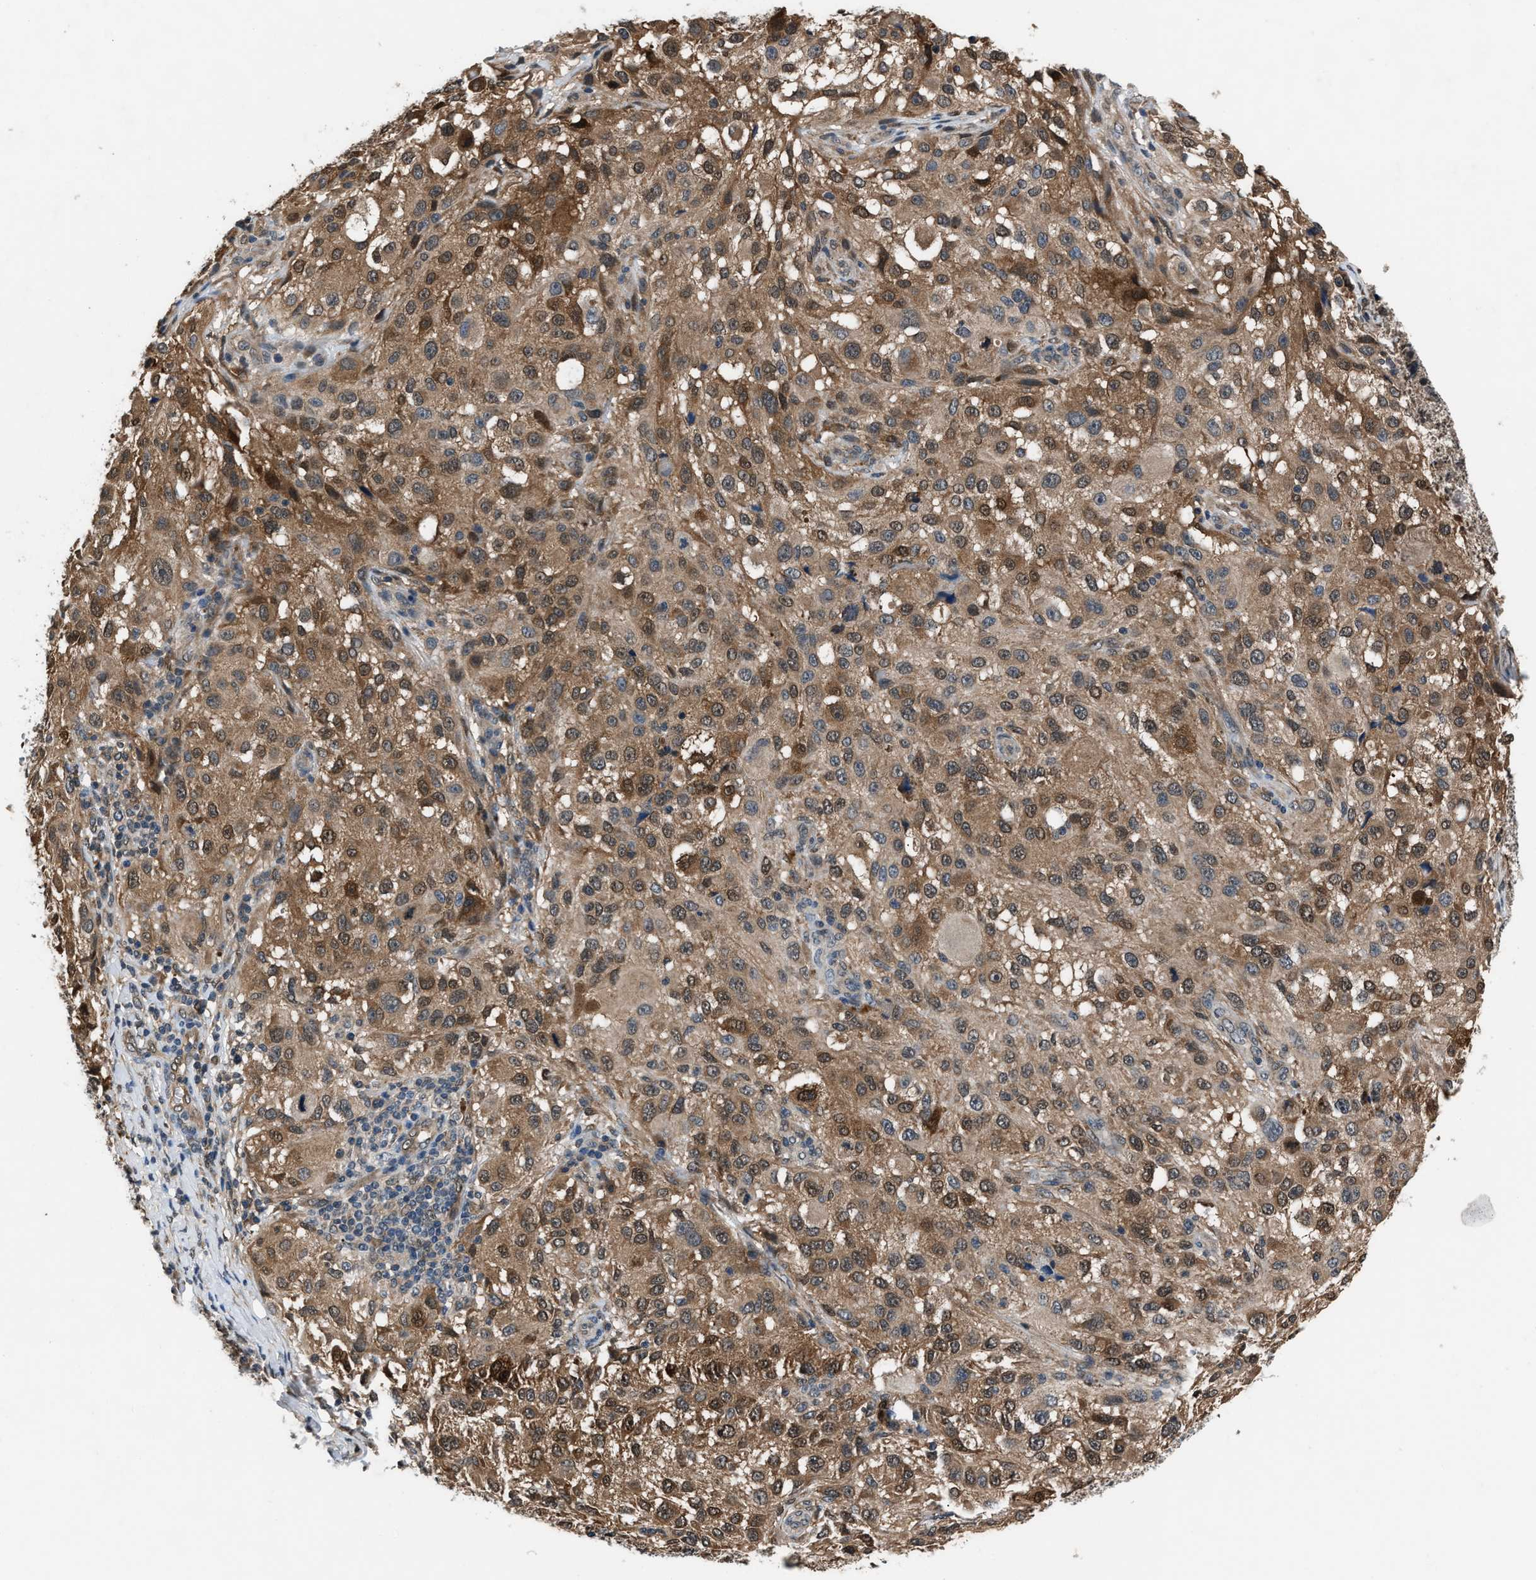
{"staining": {"intensity": "moderate", "quantity": ">75%", "location": "cytoplasmic/membranous,nuclear"}, "tissue": "melanoma", "cell_type": "Tumor cells", "image_type": "cancer", "snomed": [{"axis": "morphology", "description": "Necrosis, NOS"}, {"axis": "morphology", "description": "Malignant melanoma, NOS"}, {"axis": "topography", "description": "Skin"}], "caption": "Moderate cytoplasmic/membranous and nuclear protein staining is present in about >75% of tumor cells in melanoma.", "gene": "TP53I3", "patient": {"sex": "female", "age": 87}}